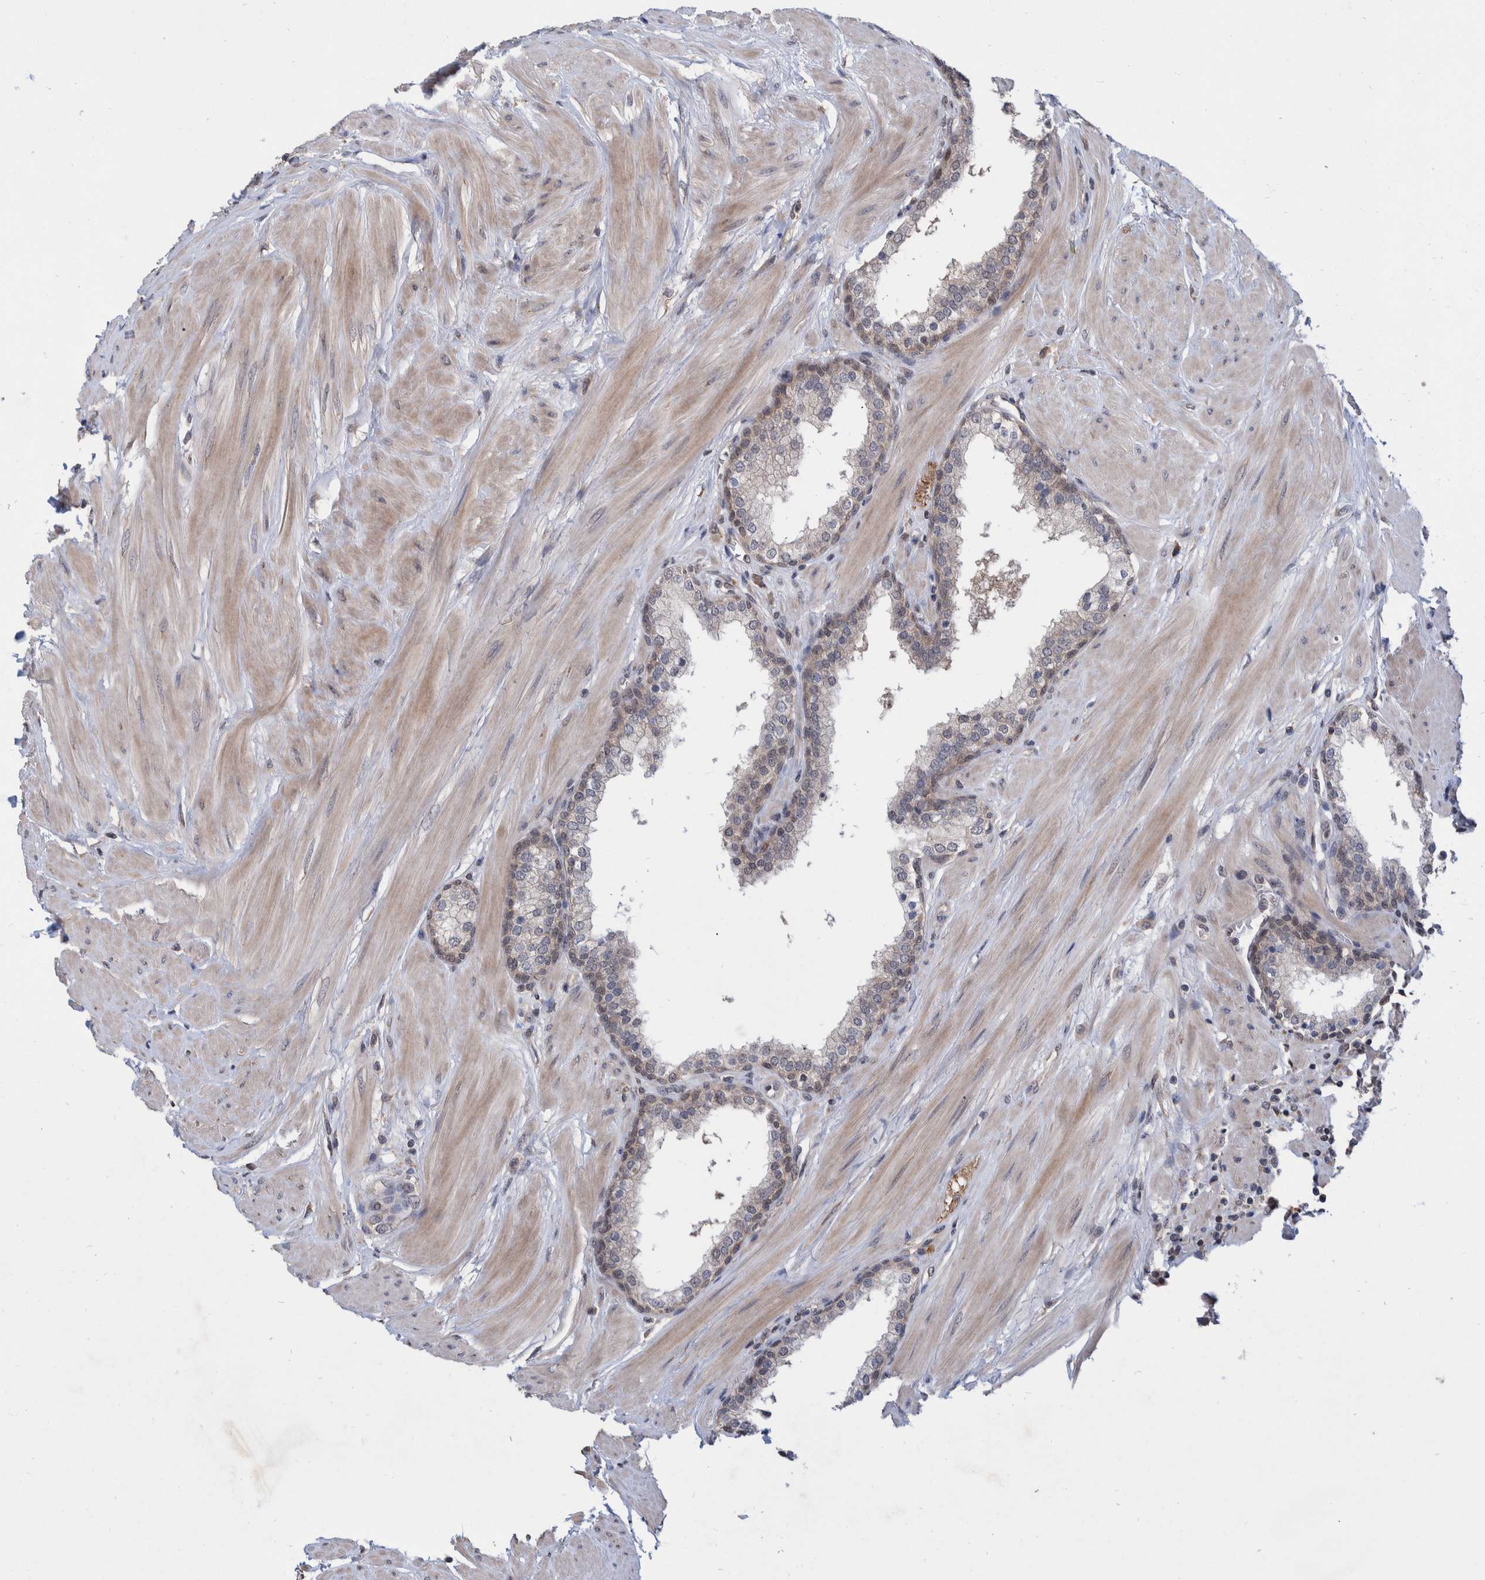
{"staining": {"intensity": "weak", "quantity": "25%-75%", "location": "cytoplasmic/membranous"}, "tissue": "prostate", "cell_type": "Glandular cells", "image_type": "normal", "snomed": [{"axis": "morphology", "description": "Normal tissue, NOS"}, {"axis": "topography", "description": "Prostate"}], "caption": "A photomicrograph of human prostate stained for a protein reveals weak cytoplasmic/membranous brown staining in glandular cells.", "gene": "PLPBP", "patient": {"sex": "male", "age": 51}}